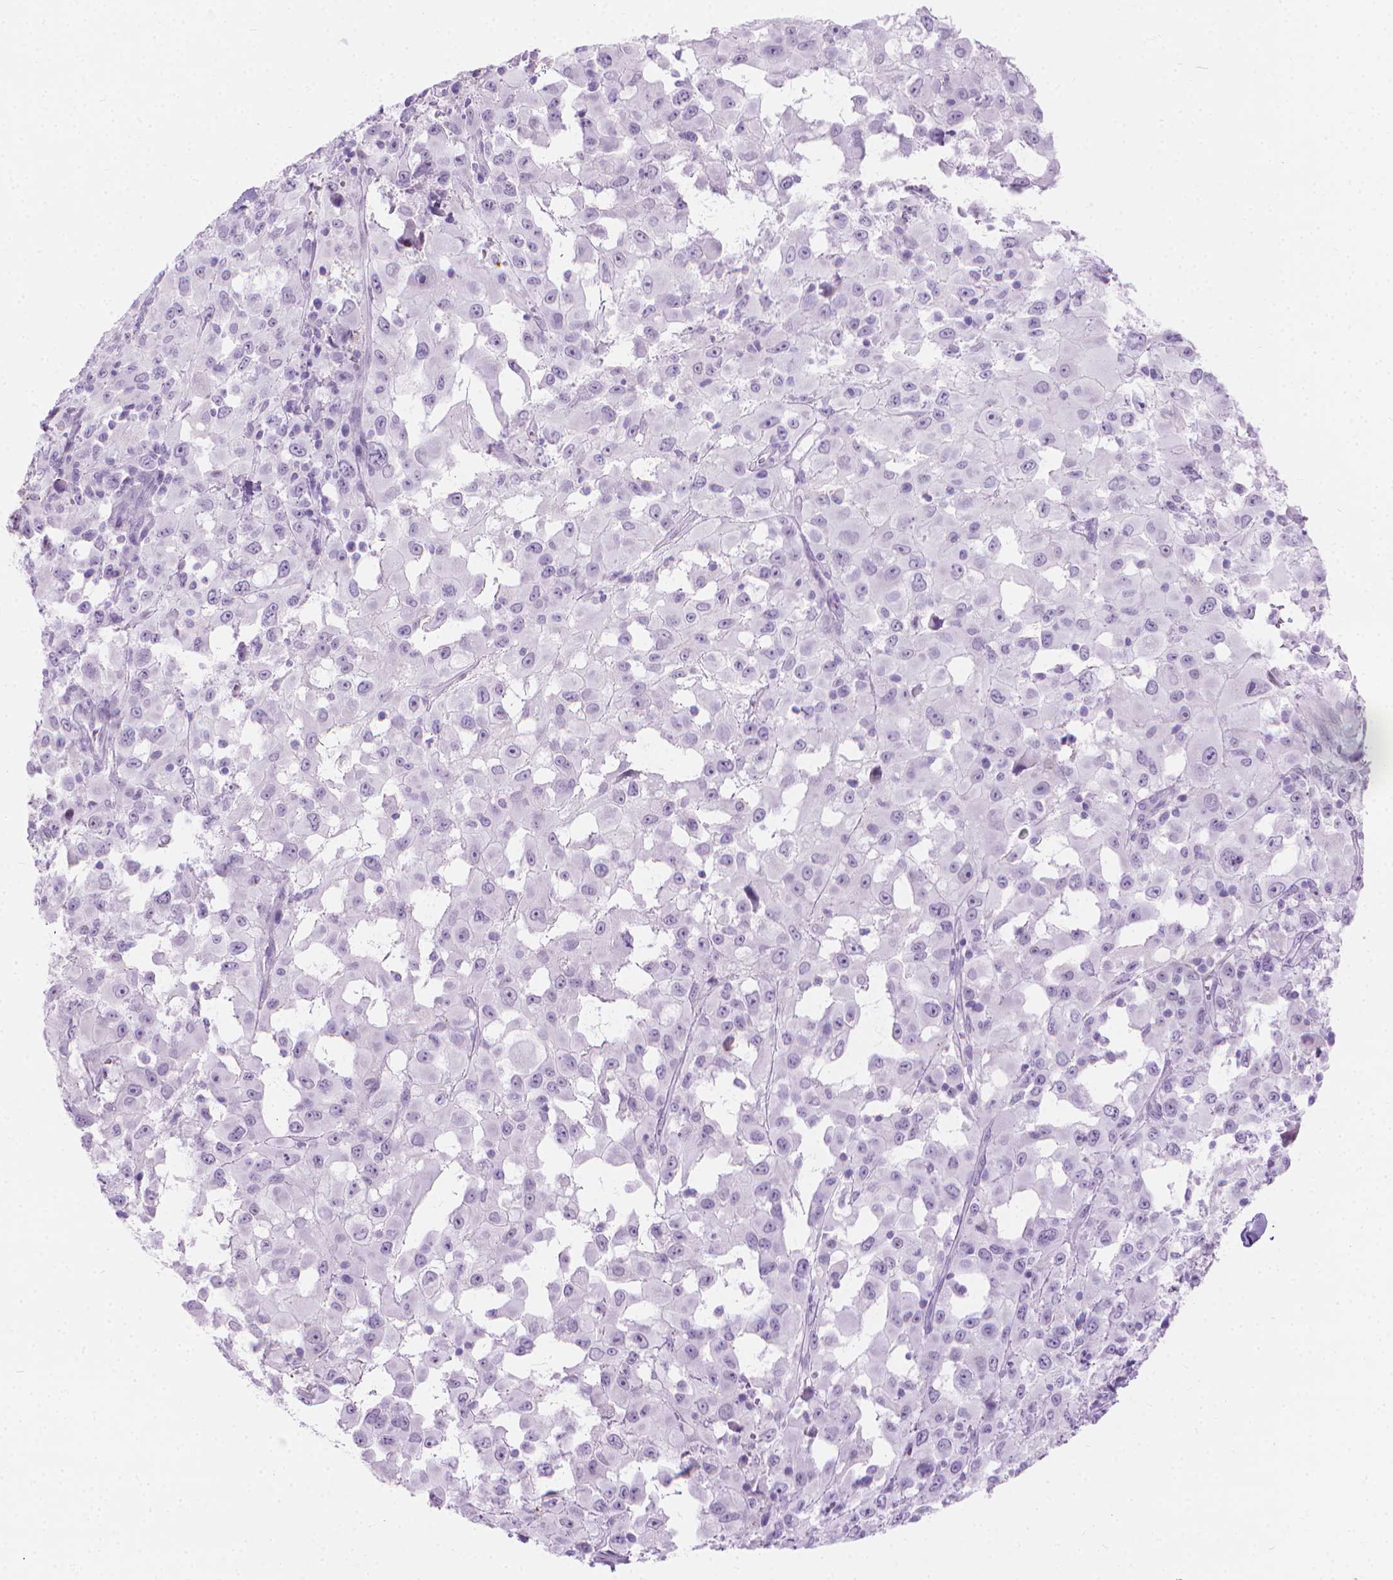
{"staining": {"intensity": "negative", "quantity": "none", "location": "none"}, "tissue": "melanoma", "cell_type": "Tumor cells", "image_type": "cancer", "snomed": [{"axis": "morphology", "description": "Malignant melanoma, Metastatic site"}, {"axis": "topography", "description": "Lymph node"}], "caption": "Micrograph shows no significant protein expression in tumor cells of melanoma.", "gene": "CFAP52", "patient": {"sex": "male", "age": 50}}